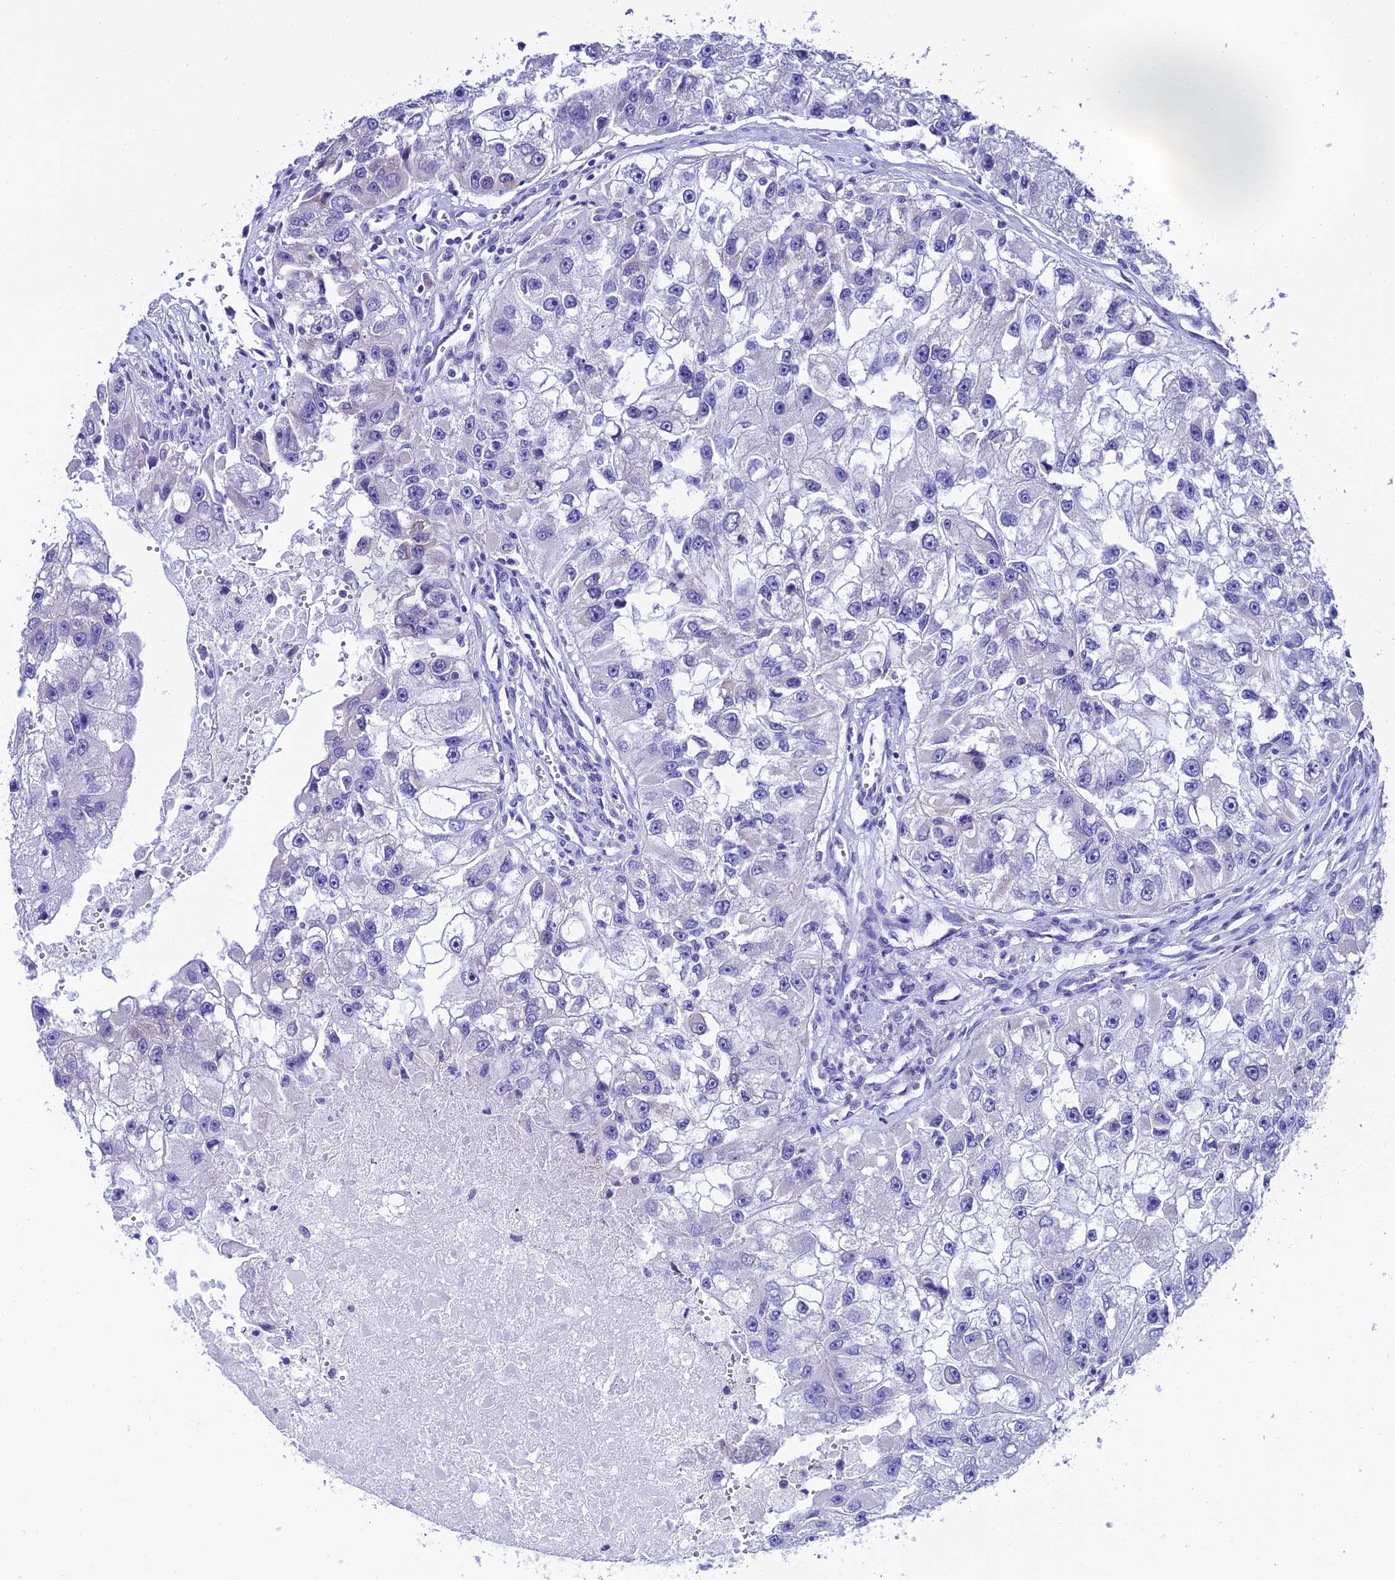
{"staining": {"intensity": "negative", "quantity": "none", "location": "none"}, "tissue": "renal cancer", "cell_type": "Tumor cells", "image_type": "cancer", "snomed": [{"axis": "morphology", "description": "Adenocarcinoma, NOS"}, {"axis": "topography", "description": "Kidney"}], "caption": "The immunohistochemistry (IHC) image has no significant staining in tumor cells of renal cancer tissue.", "gene": "REEP4", "patient": {"sex": "male", "age": 63}}